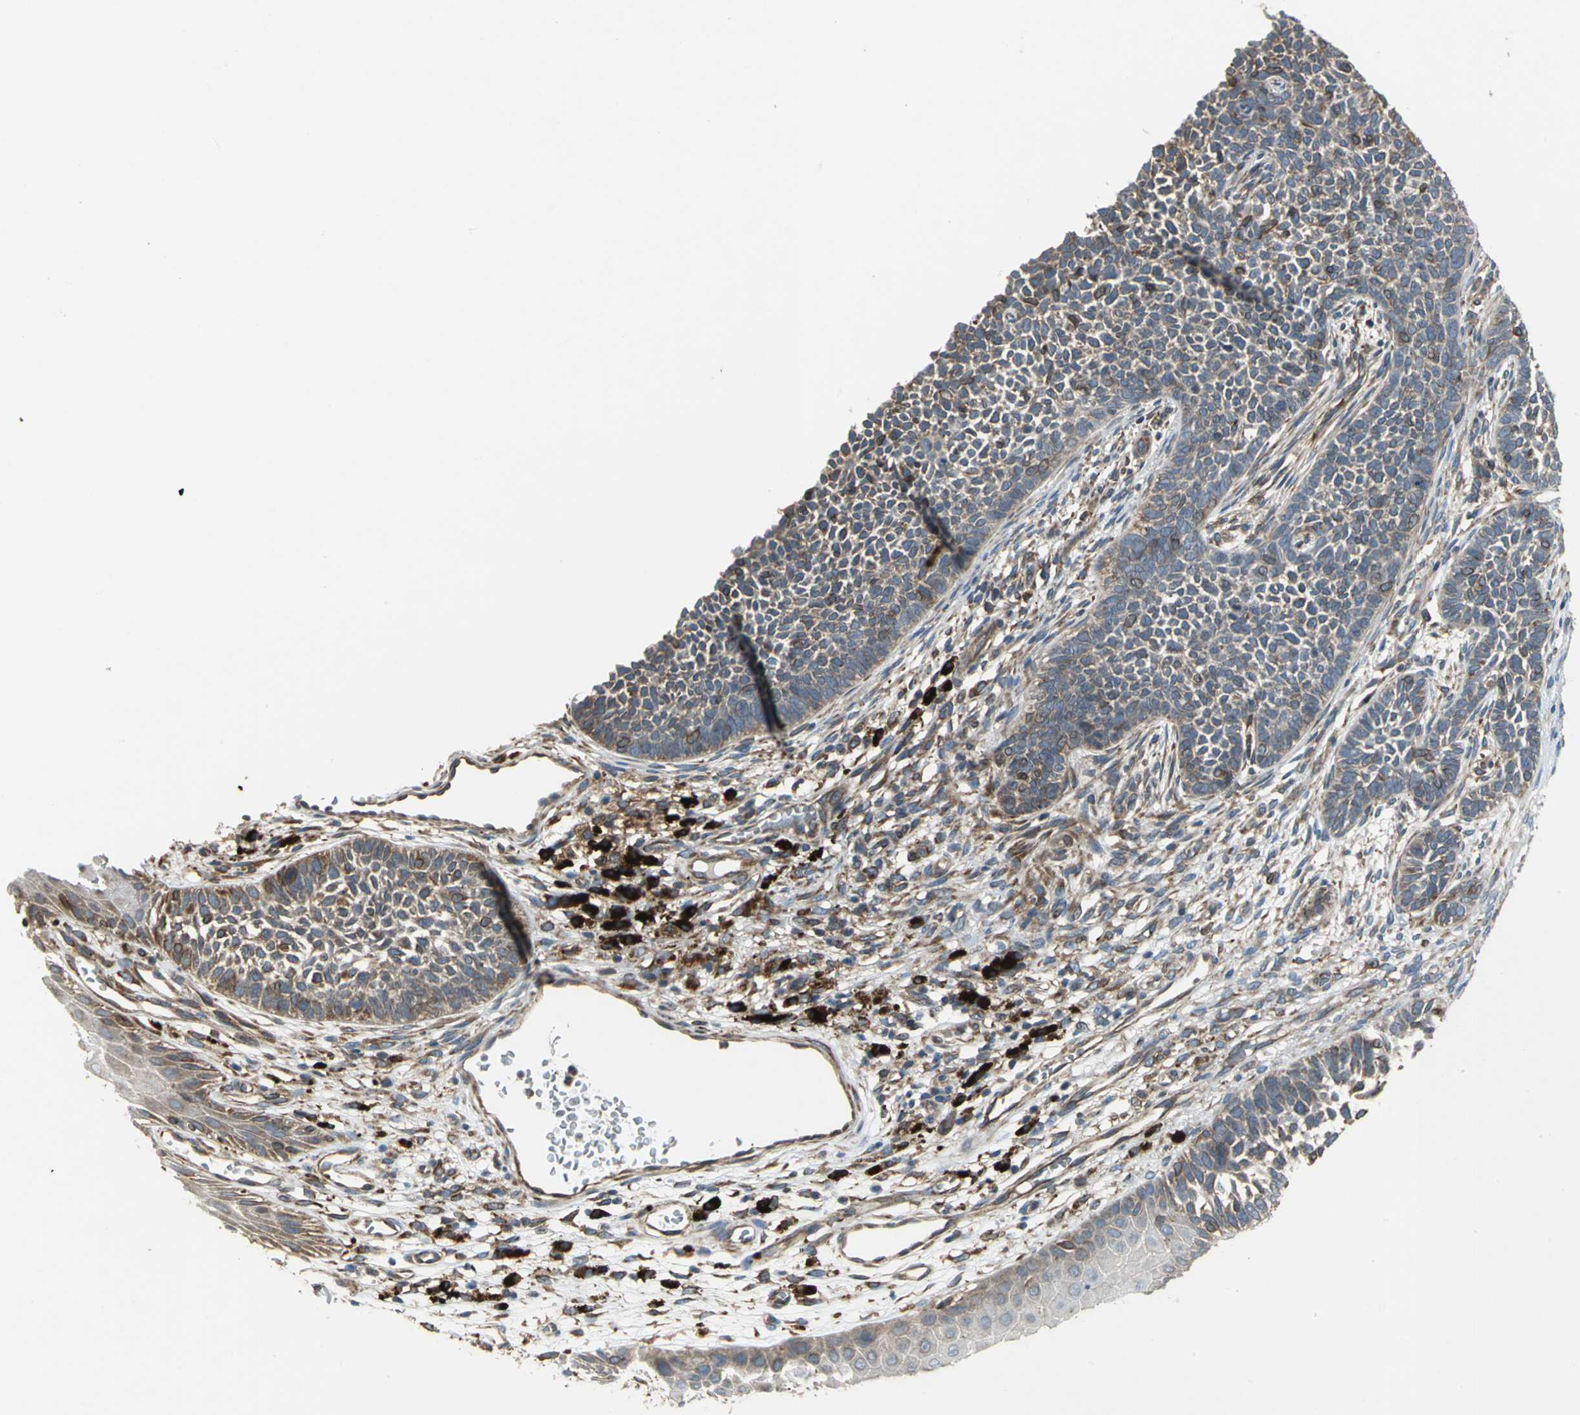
{"staining": {"intensity": "weak", "quantity": "25%-75%", "location": "cytoplasmic/membranous"}, "tissue": "skin cancer", "cell_type": "Tumor cells", "image_type": "cancer", "snomed": [{"axis": "morphology", "description": "Basal cell carcinoma"}, {"axis": "topography", "description": "Skin"}], "caption": "Immunohistochemistry (DAB (3,3'-diaminobenzidine)) staining of human skin cancer (basal cell carcinoma) shows weak cytoplasmic/membranous protein expression in about 25%-75% of tumor cells.", "gene": "SYVN1", "patient": {"sex": "female", "age": 84}}